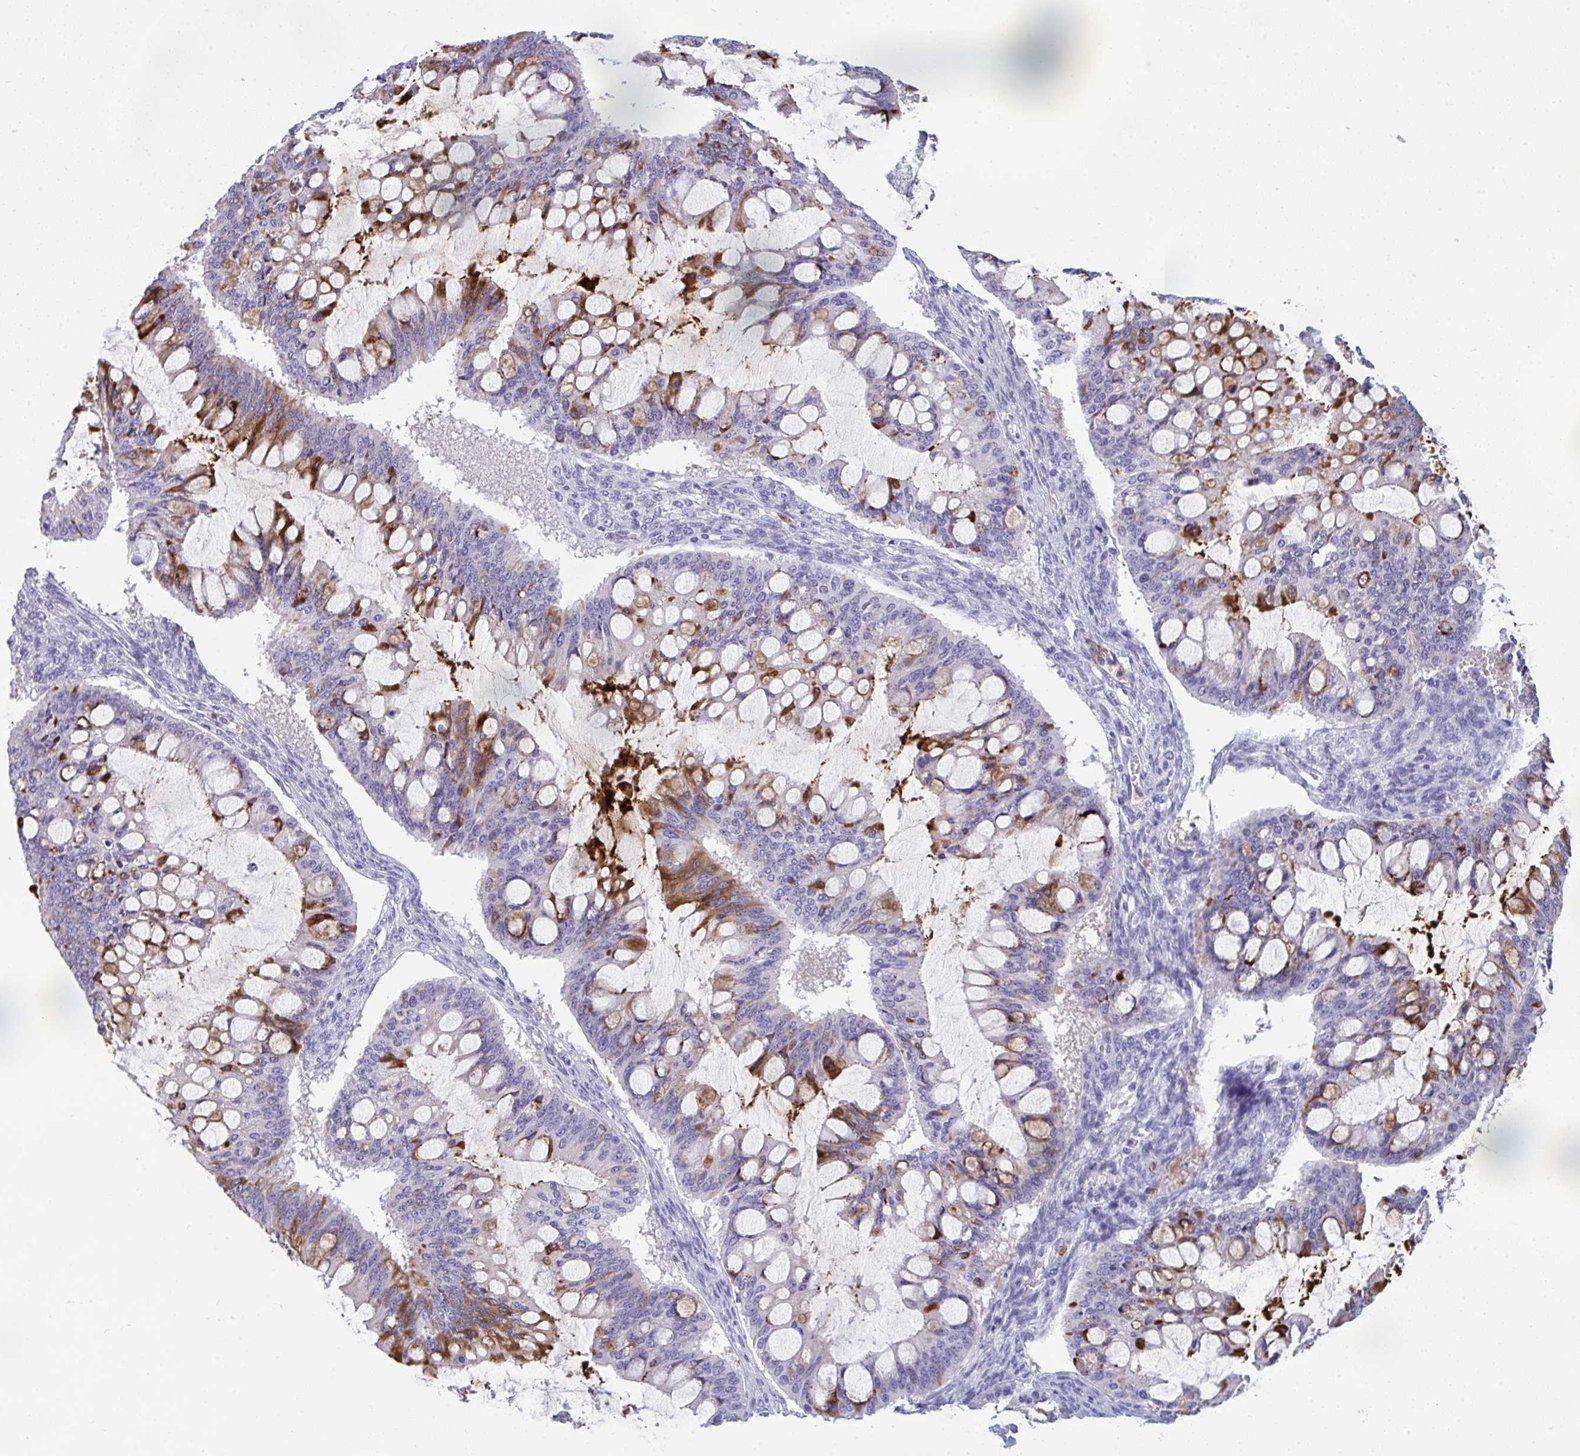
{"staining": {"intensity": "strong", "quantity": "<25%", "location": "cytoplasmic/membranous"}, "tissue": "ovarian cancer", "cell_type": "Tumor cells", "image_type": "cancer", "snomed": [{"axis": "morphology", "description": "Cystadenocarcinoma, mucinous, NOS"}, {"axis": "topography", "description": "Ovary"}], "caption": "Ovarian cancer was stained to show a protein in brown. There is medium levels of strong cytoplasmic/membranous staining in about <25% of tumor cells.", "gene": "ARHGAP42", "patient": {"sex": "female", "age": 73}}